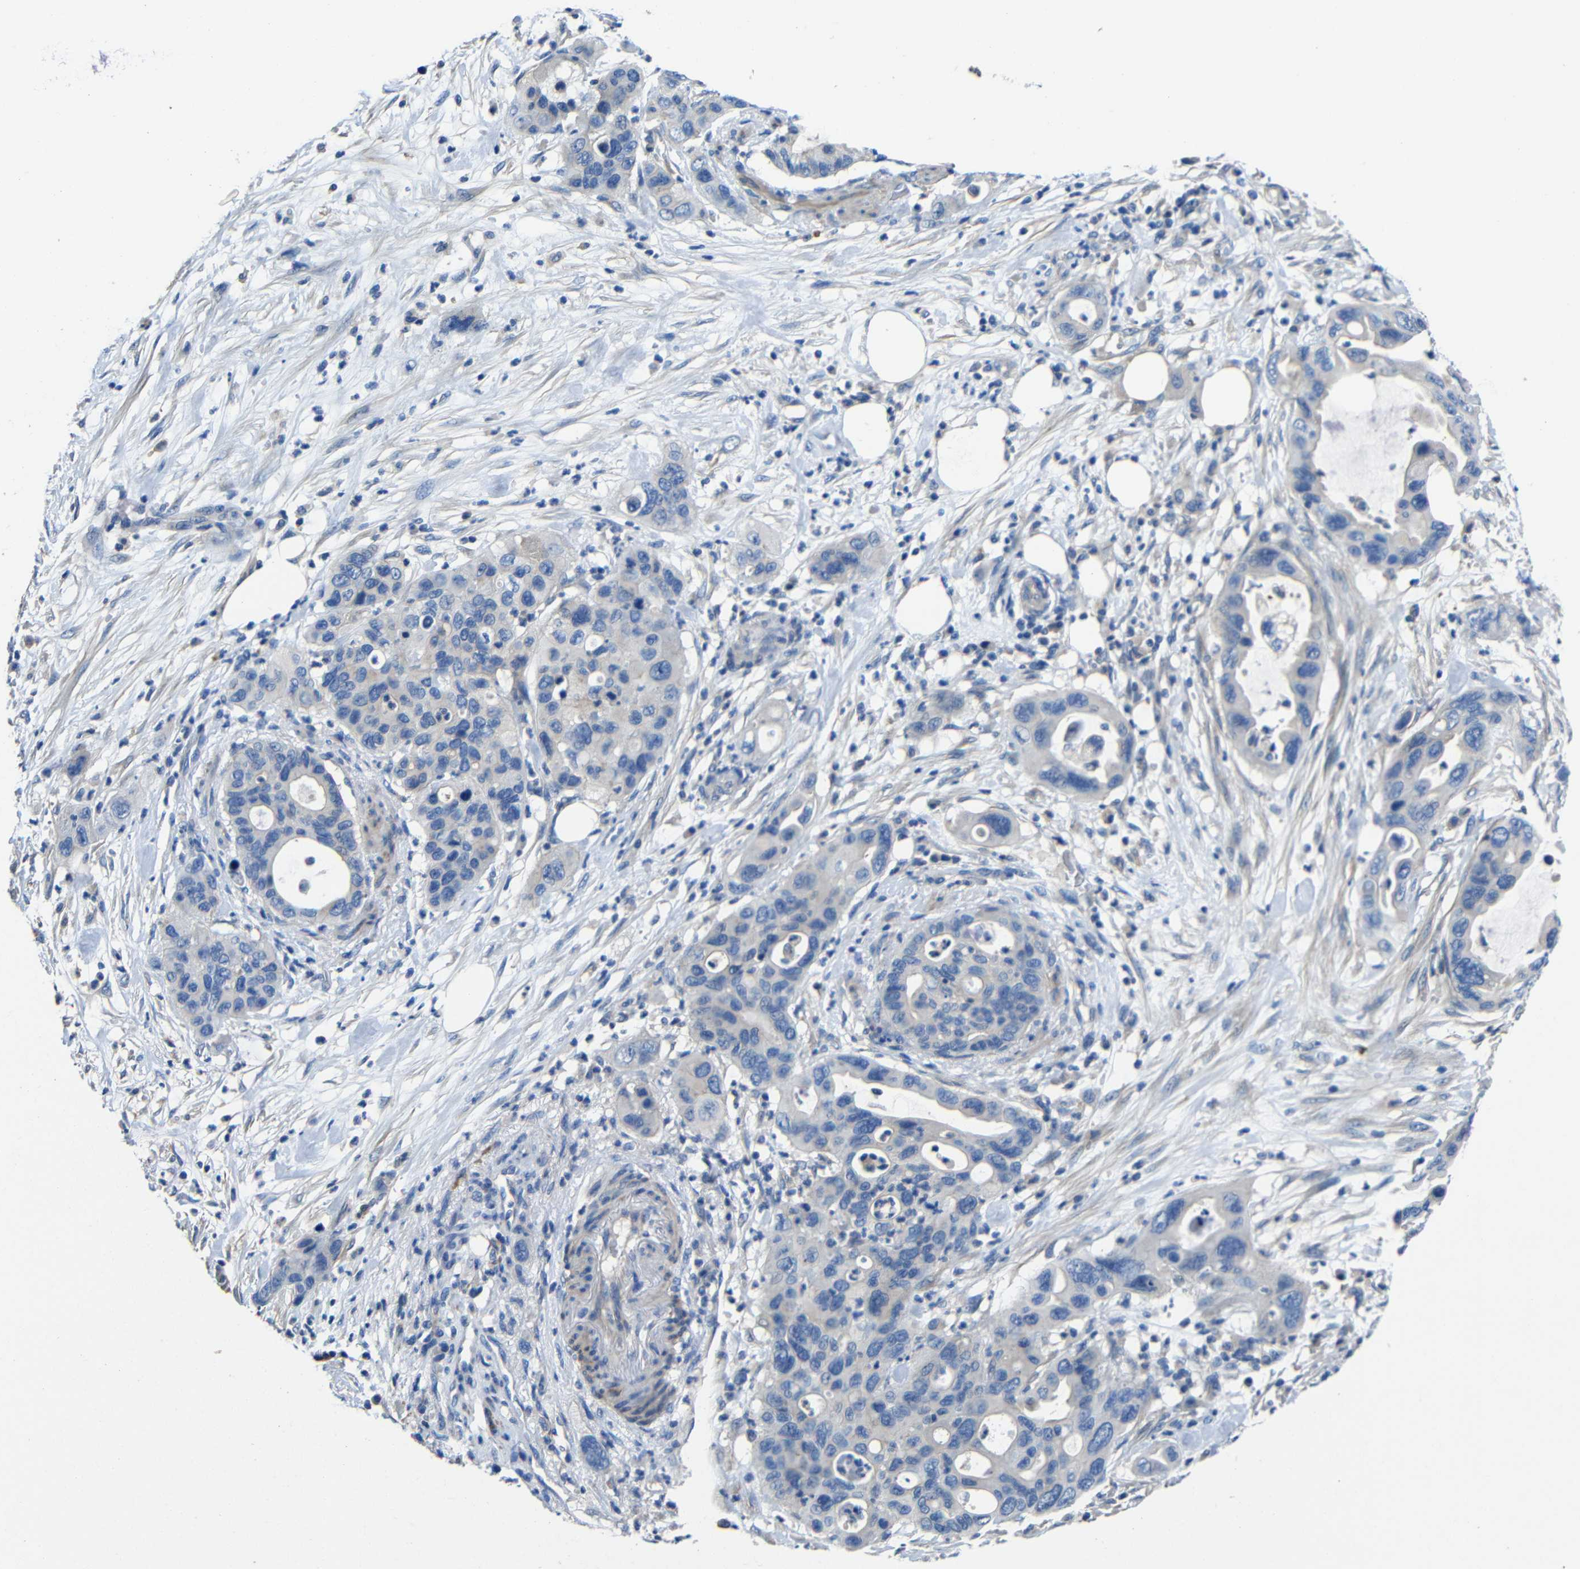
{"staining": {"intensity": "weak", "quantity": "<25%", "location": "cytoplasmic/membranous"}, "tissue": "pancreatic cancer", "cell_type": "Tumor cells", "image_type": "cancer", "snomed": [{"axis": "morphology", "description": "Adenocarcinoma, NOS"}, {"axis": "topography", "description": "Pancreas"}], "caption": "Tumor cells are negative for brown protein staining in adenocarcinoma (pancreatic).", "gene": "GDI1", "patient": {"sex": "female", "age": 71}}